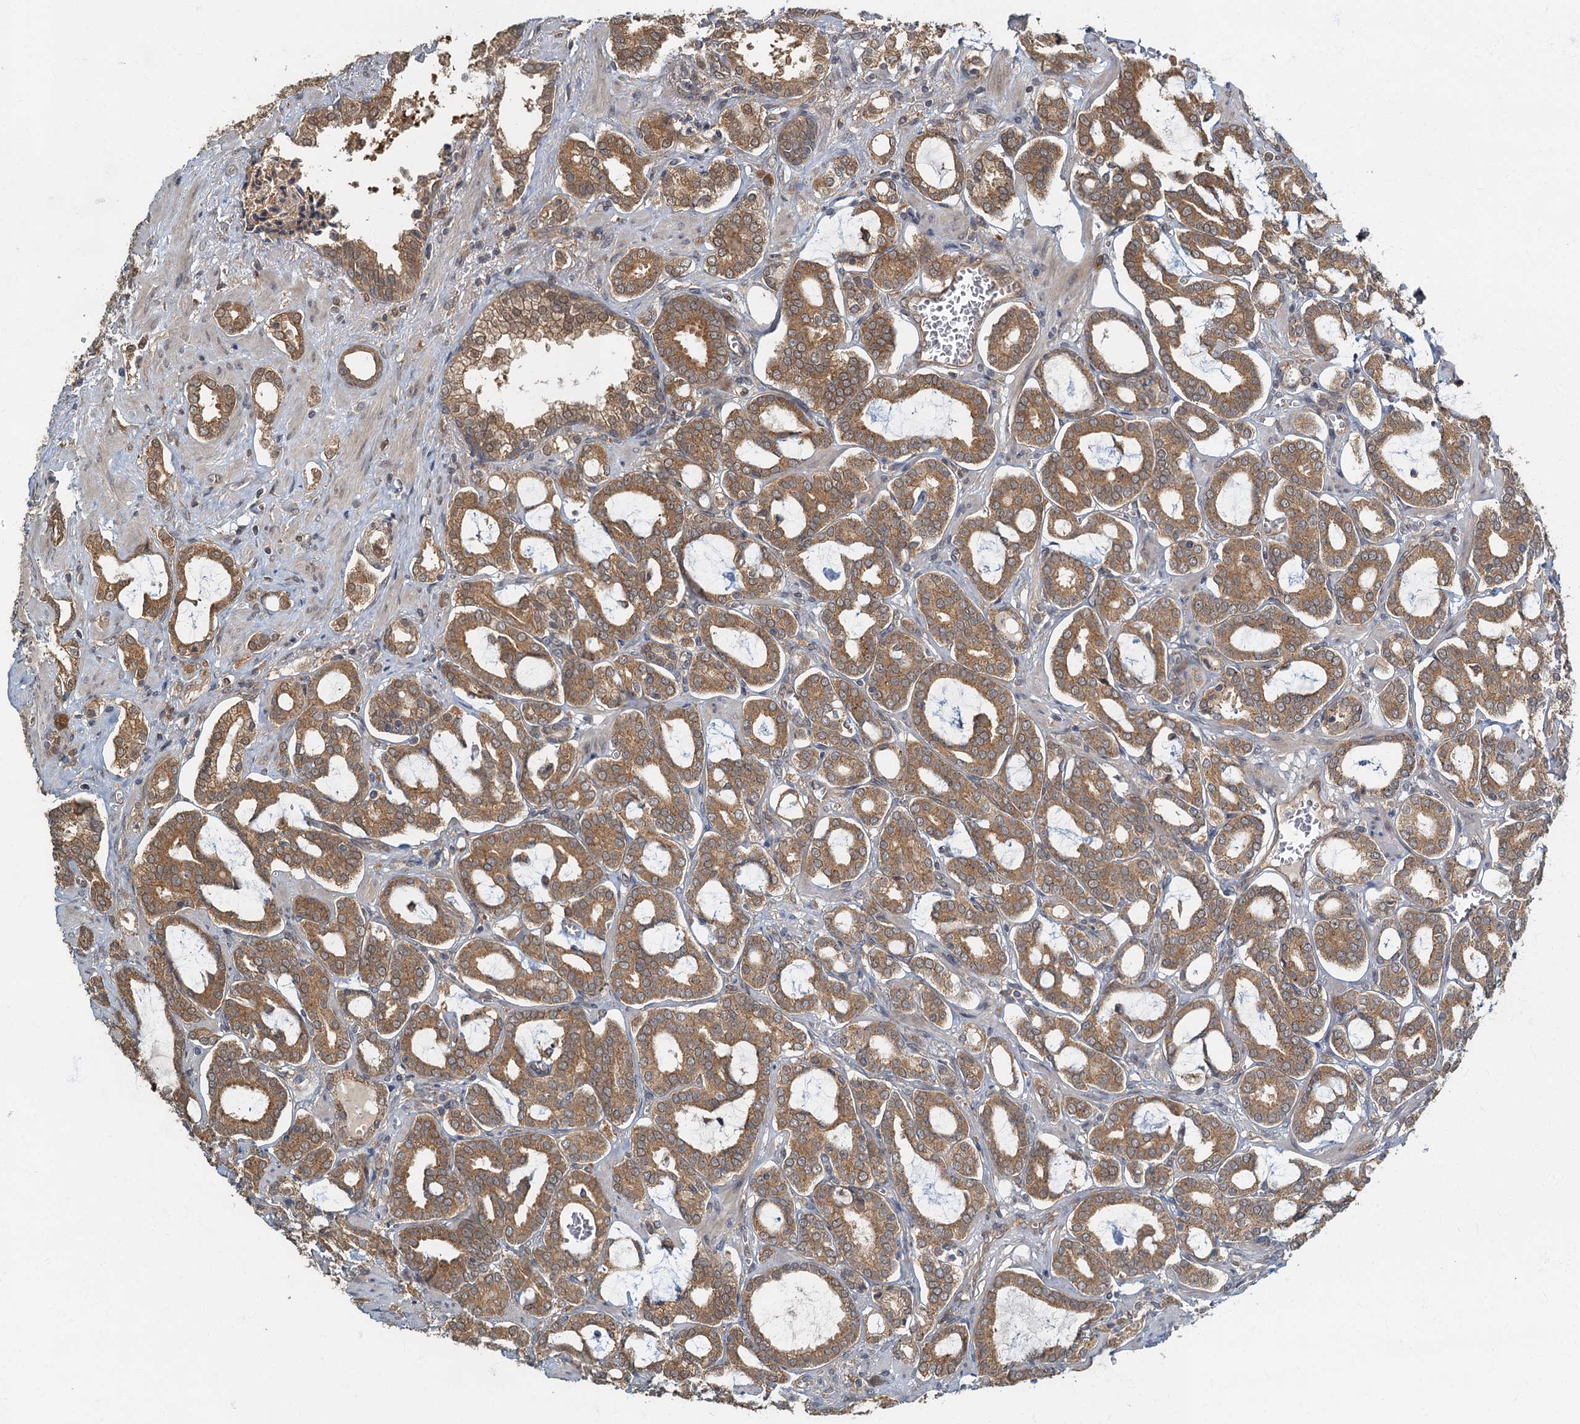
{"staining": {"intensity": "moderate", "quantity": ">75%", "location": "cytoplasmic/membranous"}, "tissue": "prostate cancer", "cell_type": "Tumor cells", "image_type": "cancer", "snomed": [{"axis": "morphology", "description": "Adenocarcinoma, High grade"}, {"axis": "topography", "description": "Prostate and seminal vesicle, NOS"}], "caption": "Immunohistochemistry (IHC) of human adenocarcinoma (high-grade) (prostate) shows medium levels of moderate cytoplasmic/membranous staining in approximately >75% of tumor cells. (Stains: DAB in brown, nuclei in blue, Microscopy: brightfield microscopy at high magnification).", "gene": "TBCK", "patient": {"sex": "male", "age": 67}}